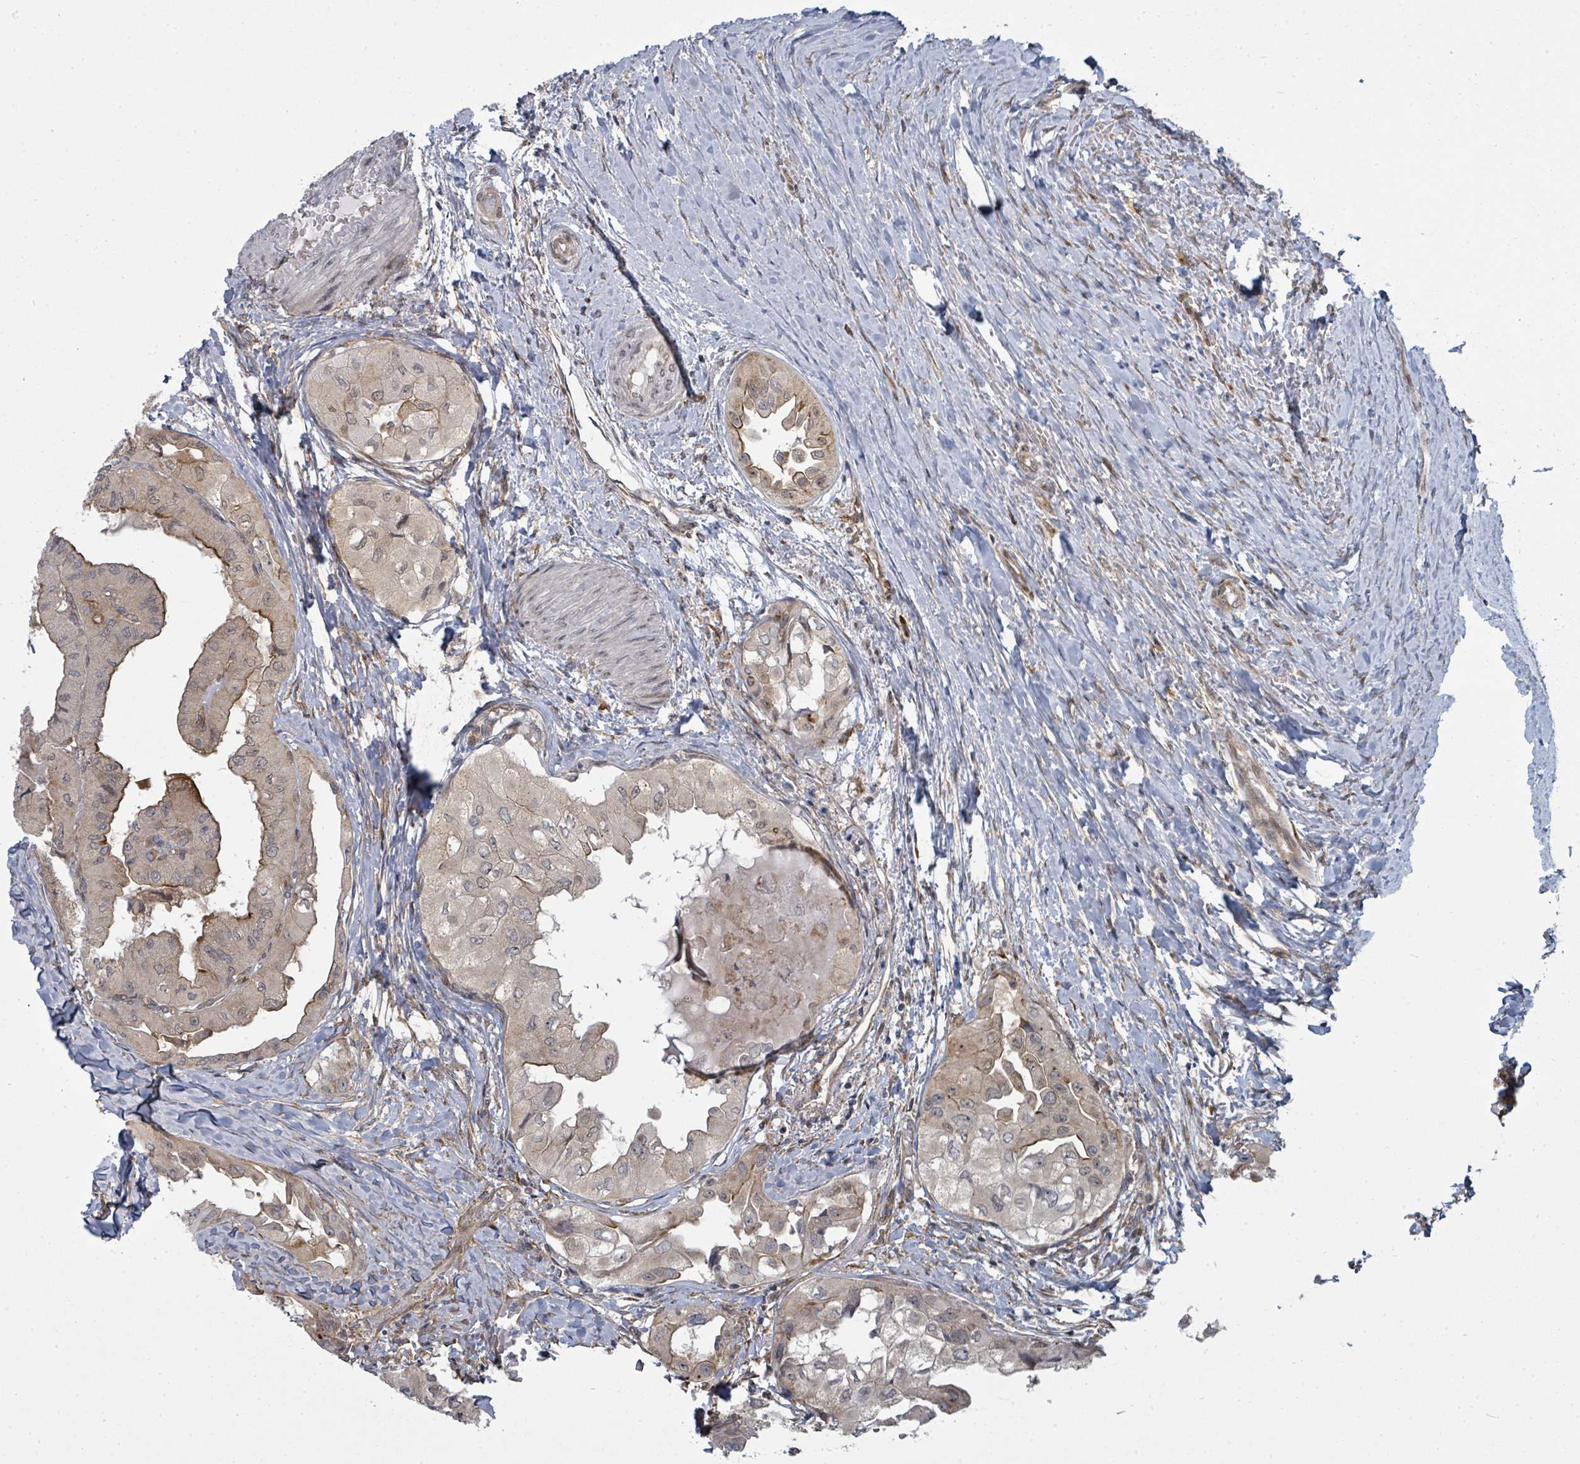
{"staining": {"intensity": "moderate", "quantity": "25%-75%", "location": "cytoplasmic/membranous"}, "tissue": "thyroid cancer", "cell_type": "Tumor cells", "image_type": "cancer", "snomed": [{"axis": "morphology", "description": "Papillary adenocarcinoma, NOS"}, {"axis": "topography", "description": "Thyroid gland"}], "caption": "A high-resolution photomicrograph shows IHC staining of thyroid cancer (papillary adenocarcinoma), which exhibits moderate cytoplasmic/membranous expression in approximately 25%-75% of tumor cells.", "gene": "PSMG2", "patient": {"sex": "female", "age": 59}}